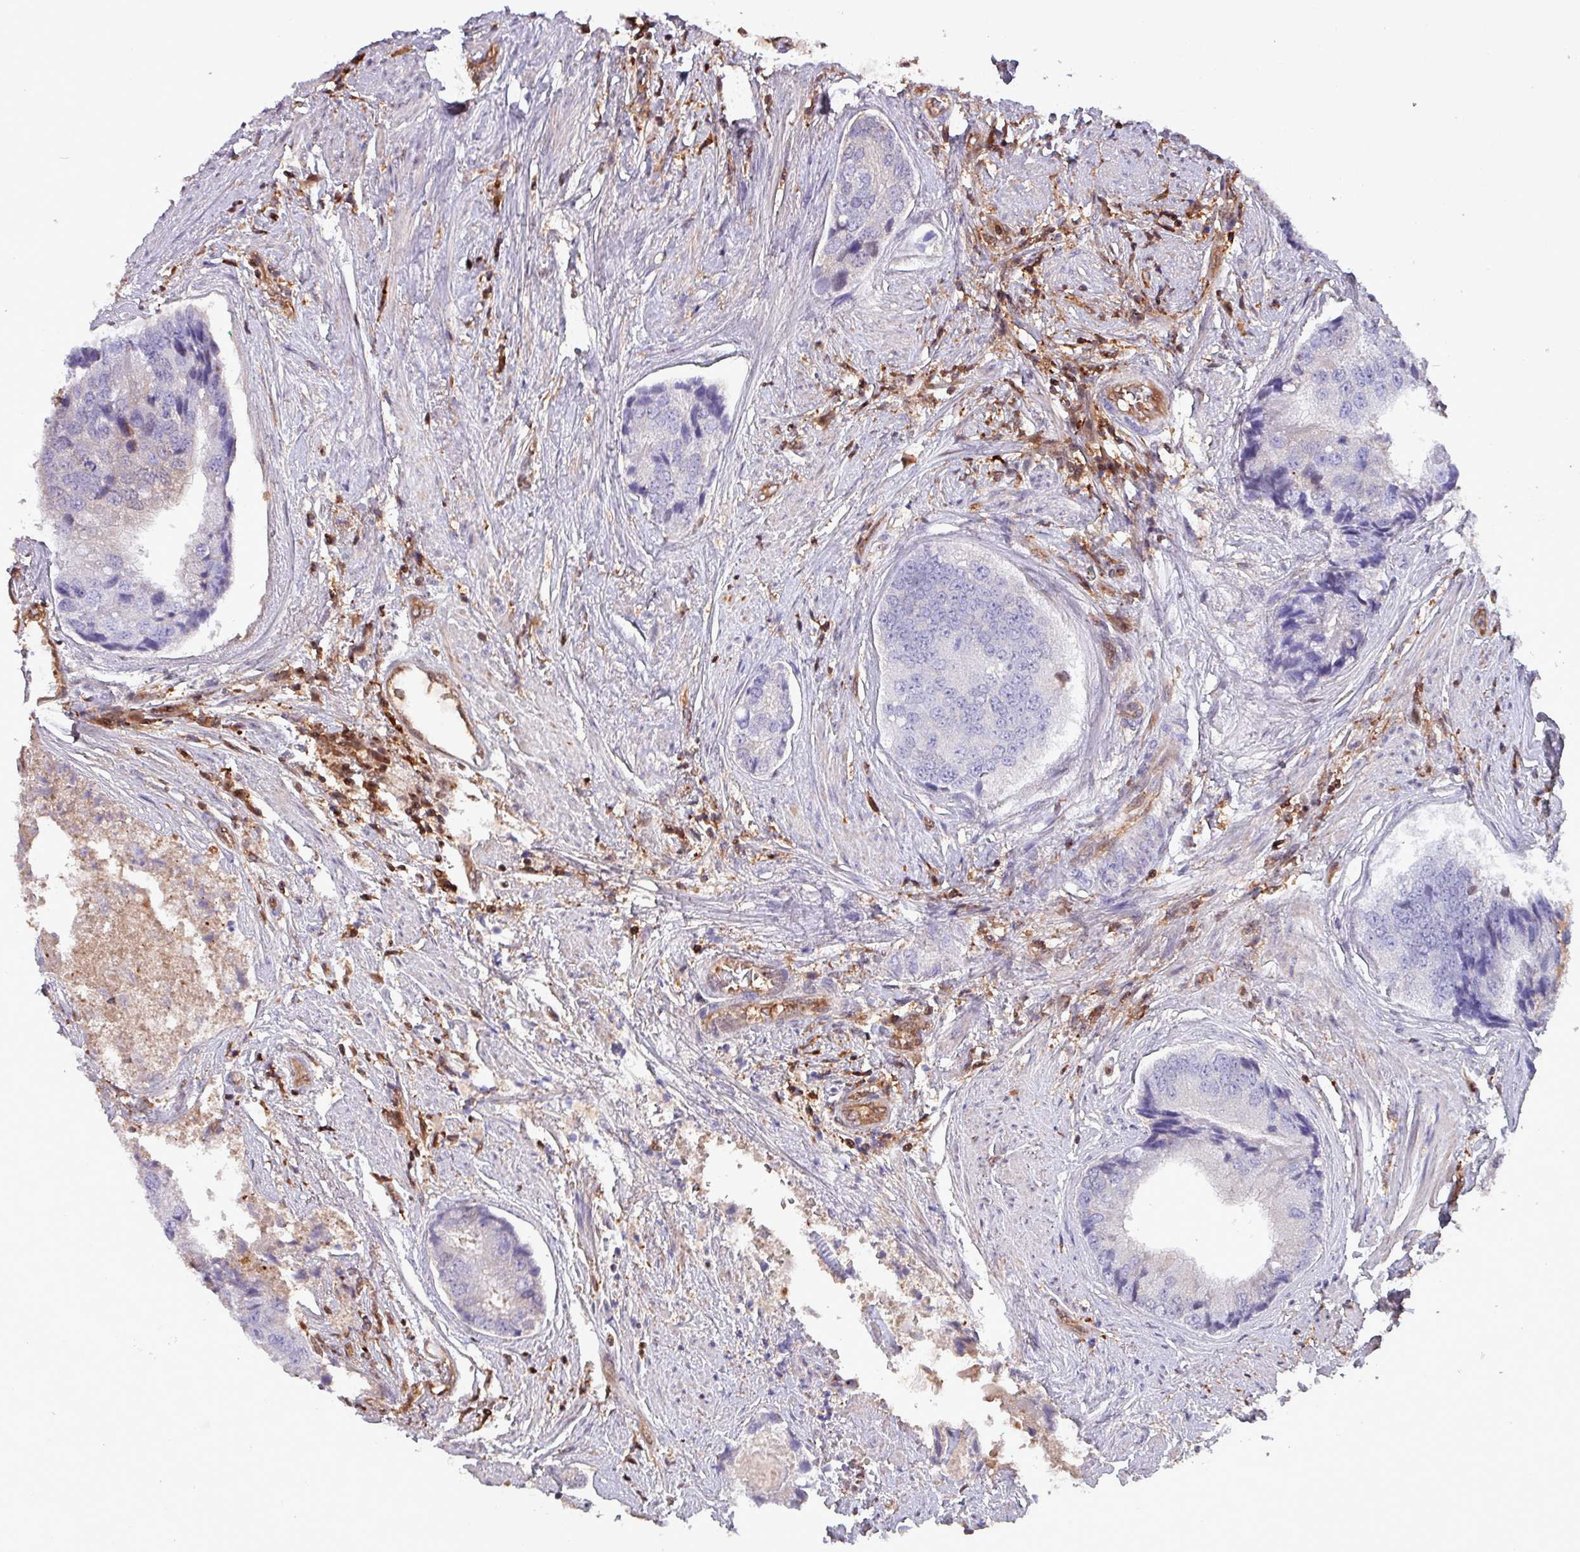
{"staining": {"intensity": "negative", "quantity": "none", "location": "none"}, "tissue": "prostate cancer", "cell_type": "Tumor cells", "image_type": "cancer", "snomed": [{"axis": "morphology", "description": "Adenocarcinoma, High grade"}, {"axis": "topography", "description": "Prostate"}], "caption": "Tumor cells show no significant staining in adenocarcinoma (high-grade) (prostate).", "gene": "PSMB8", "patient": {"sex": "male", "age": 70}}